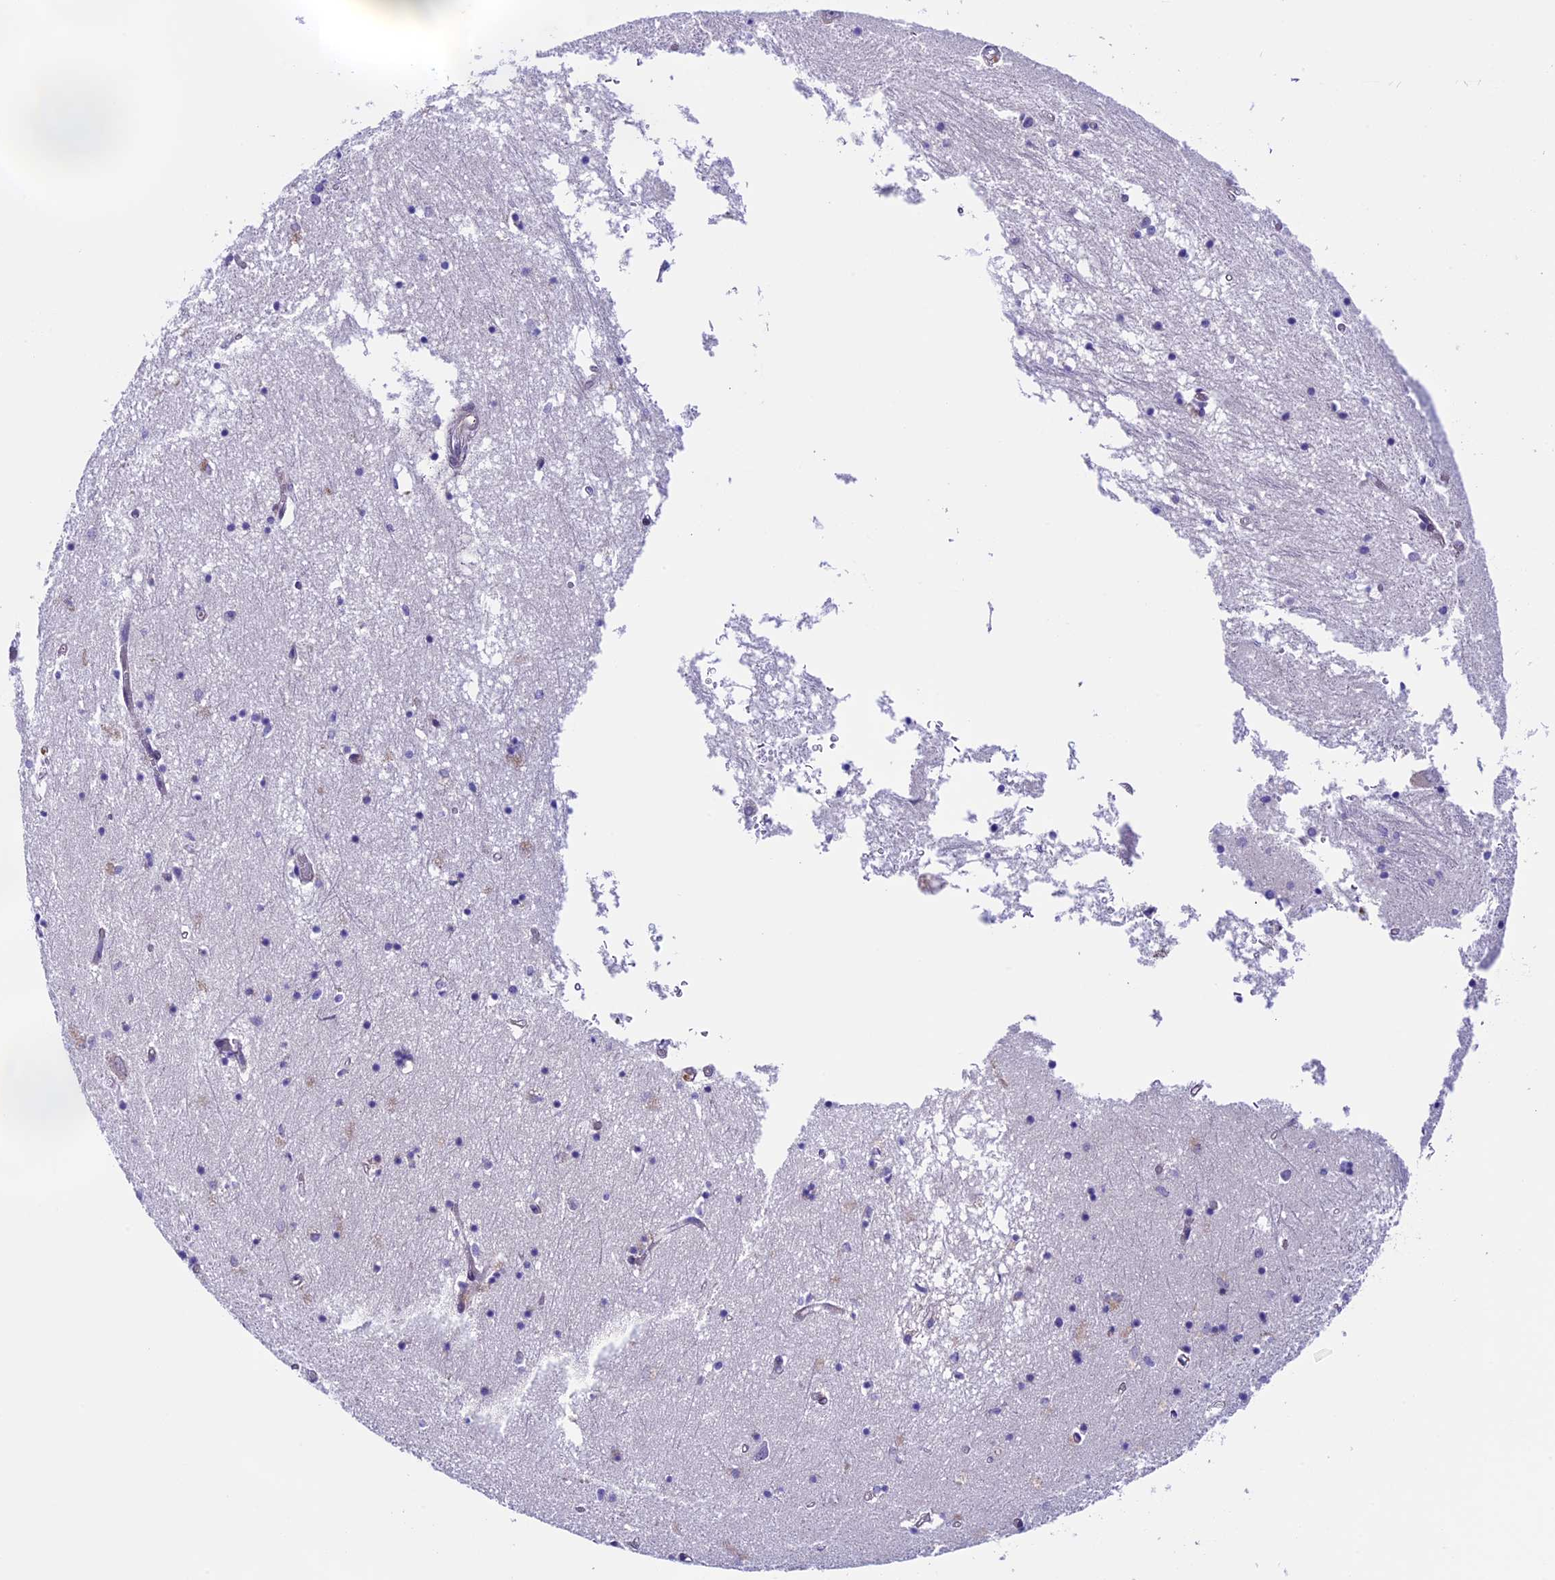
{"staining": {"intensity": "negative", "quantity": "none", "location": "none"}, "tissue": "hippocampus", "cell_type": "Glial cells", "image_type": "normal", "snomed": [{"axis": "morphology", "description": "Normal tissue, NOS"}, {"axis": "topography", "description": "Hippocampus"}], "caption": "Normal hippocampus was stained to show a protein in brown. There is no significant staining in glial cells.", "gene": "TMEM171", "patient": {"sex": "male", "age": 70}}